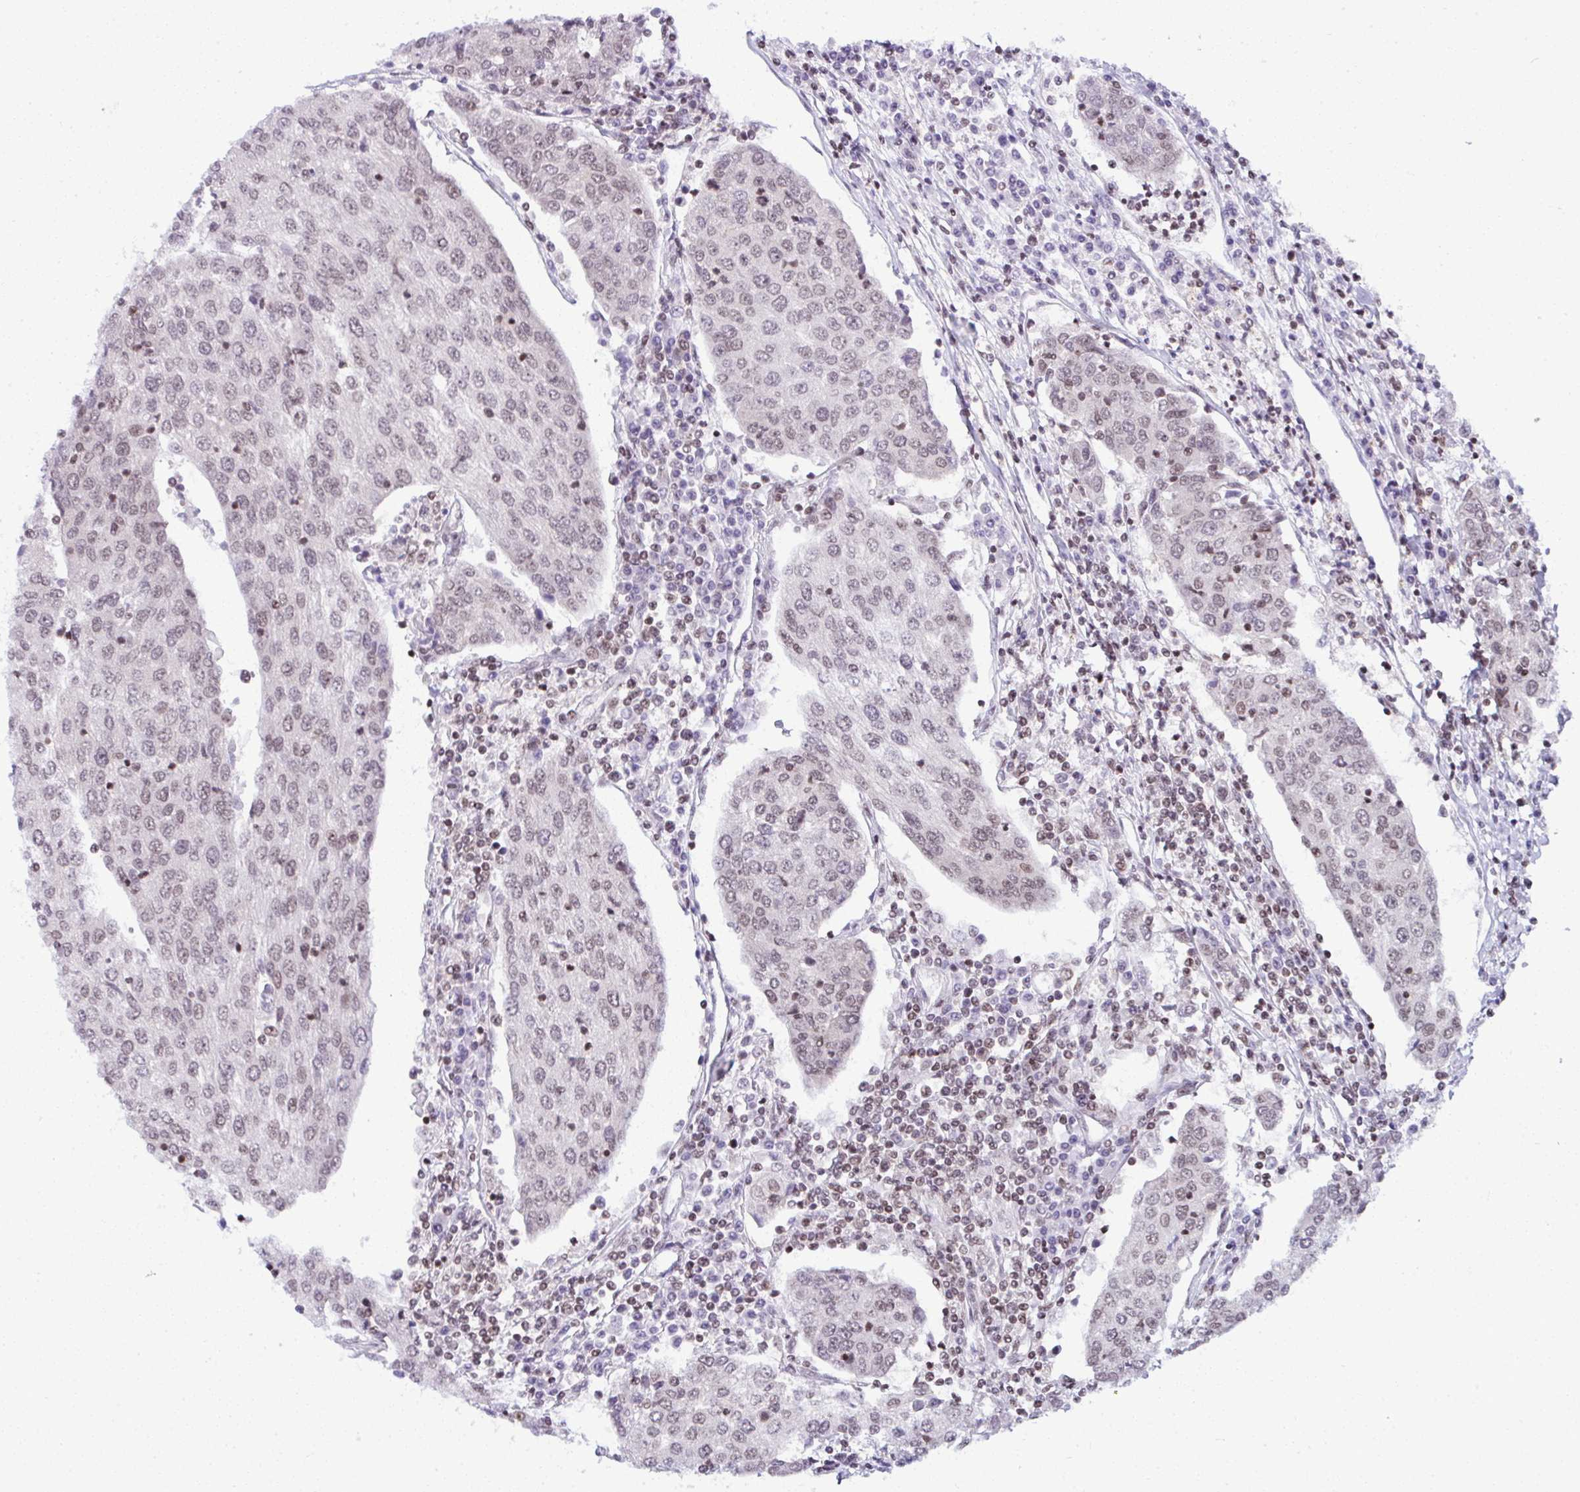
{"staining": {"intensity": "weak", "quantity": "25%-75%", "location": "nuclear"}, "tissue": "urothelial cancer", "cell_type": "Tumor cells", "image_type": "cancer", "snomed": [{"axis": "morphology", "description": "Urothelial carcinoma, High grade"}, {"axis": "topography", "description": "Urinary bladder"}], "caption": "Tumor cells exhibit weak nuclear staining in about 25%-75% of cells in urothelial cancer. The protein is shown in brown color, while the nuclei are stained blue.", "gene": "DR1", "patient": {"sex": "female", "age": 85}}